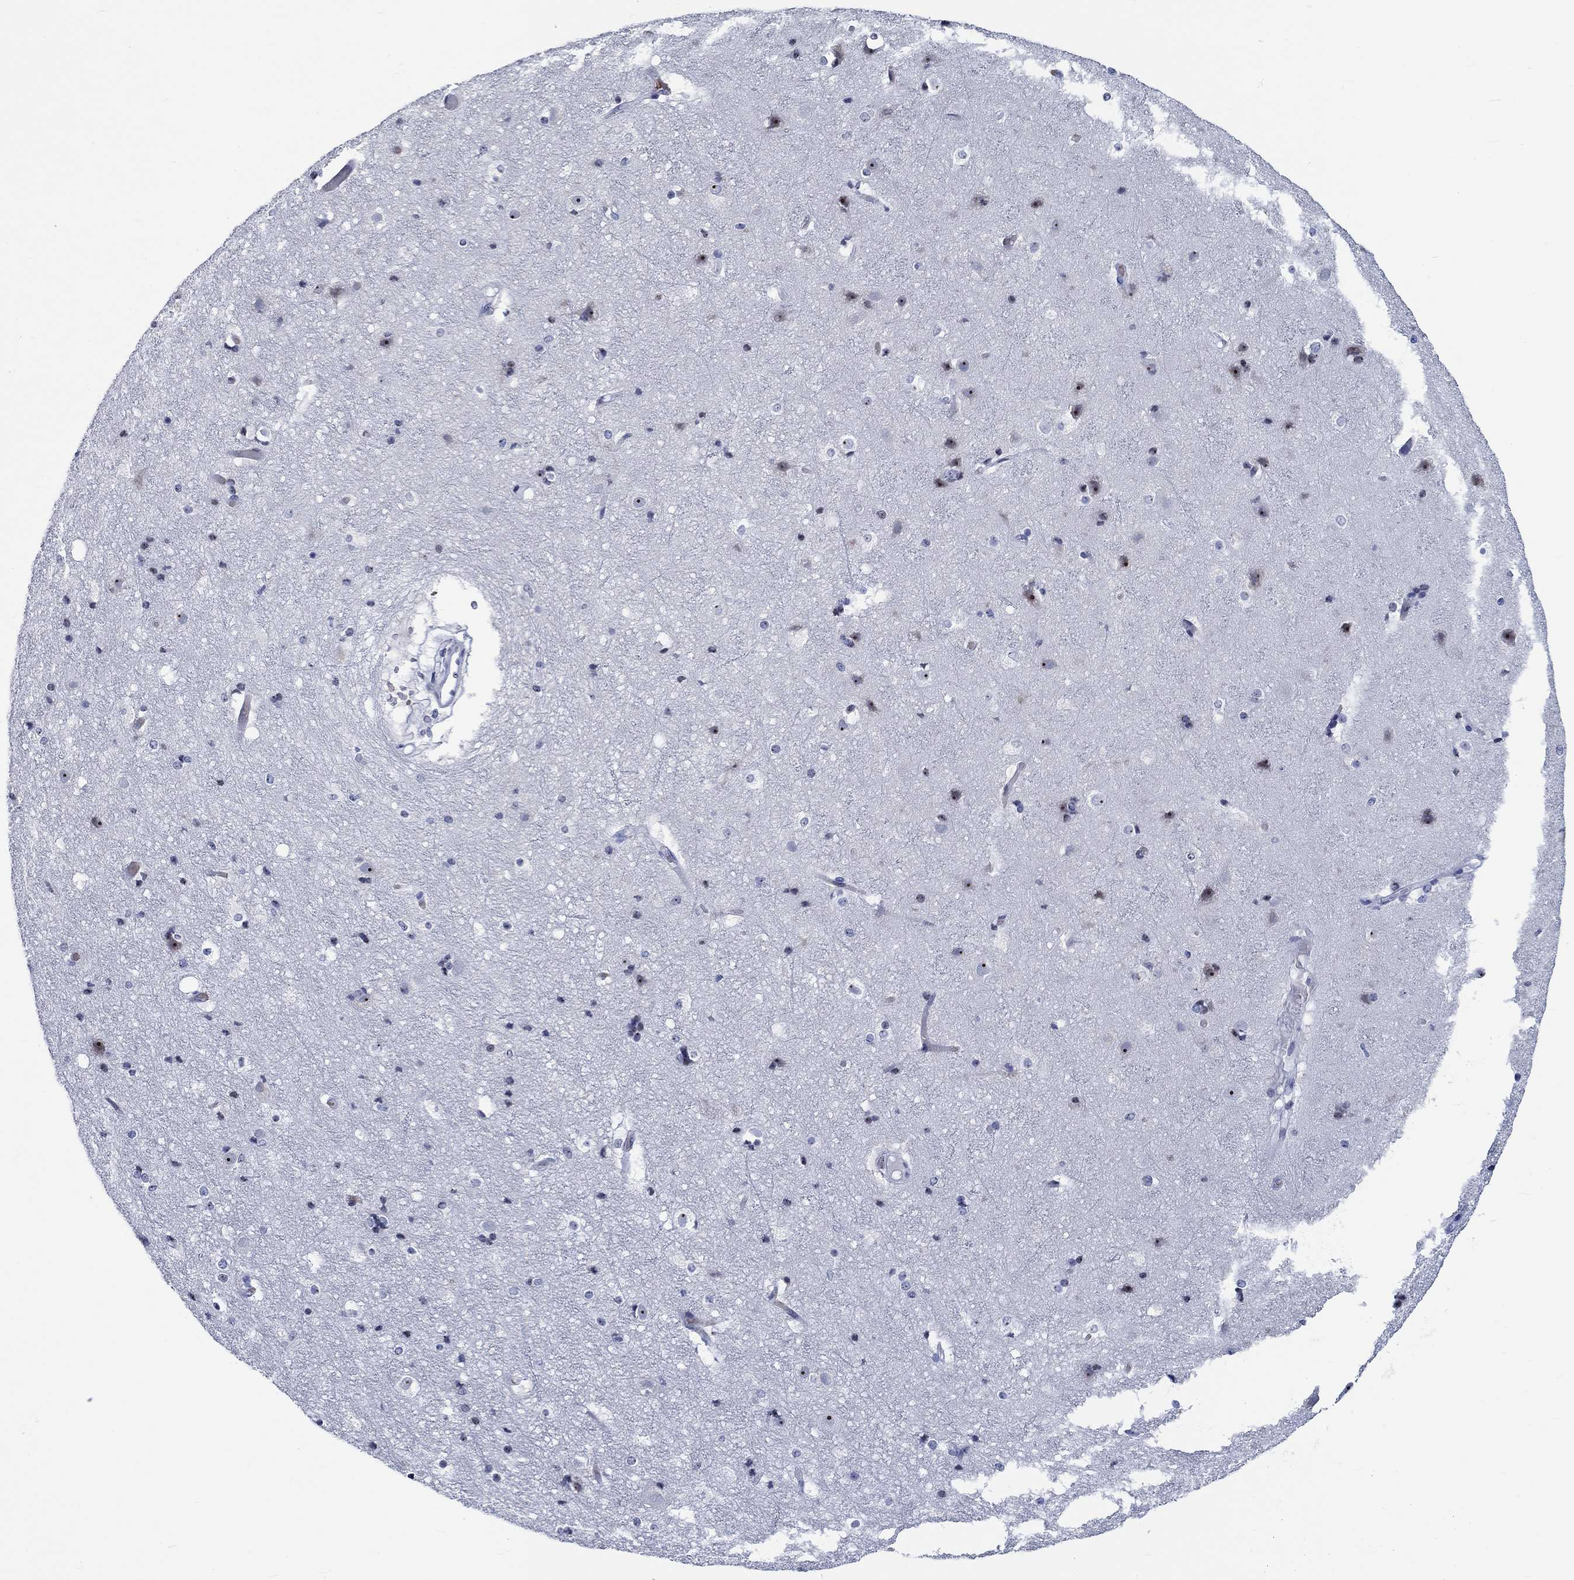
{"staining": {"intensity": "negative", "quantity": "none", "location": "none"}, "tissue": "cerebral cortex", "cell_type": "Endothelial cells", "image_type": "normal", "snomed": [{"axis": "morphology", "description": "Normal tissue, NOS"}, {"axis": "topography", "description": "Cerebral cortex"}], "caption": "DAB (3,3'-diaminobenzidine) immunohistochemical staining of unremarkable human cerebral cortex shows no significant positivity in endothelial cells.", "gene": "ZNF446", "patient": {"sex": "female", "age": 52}}